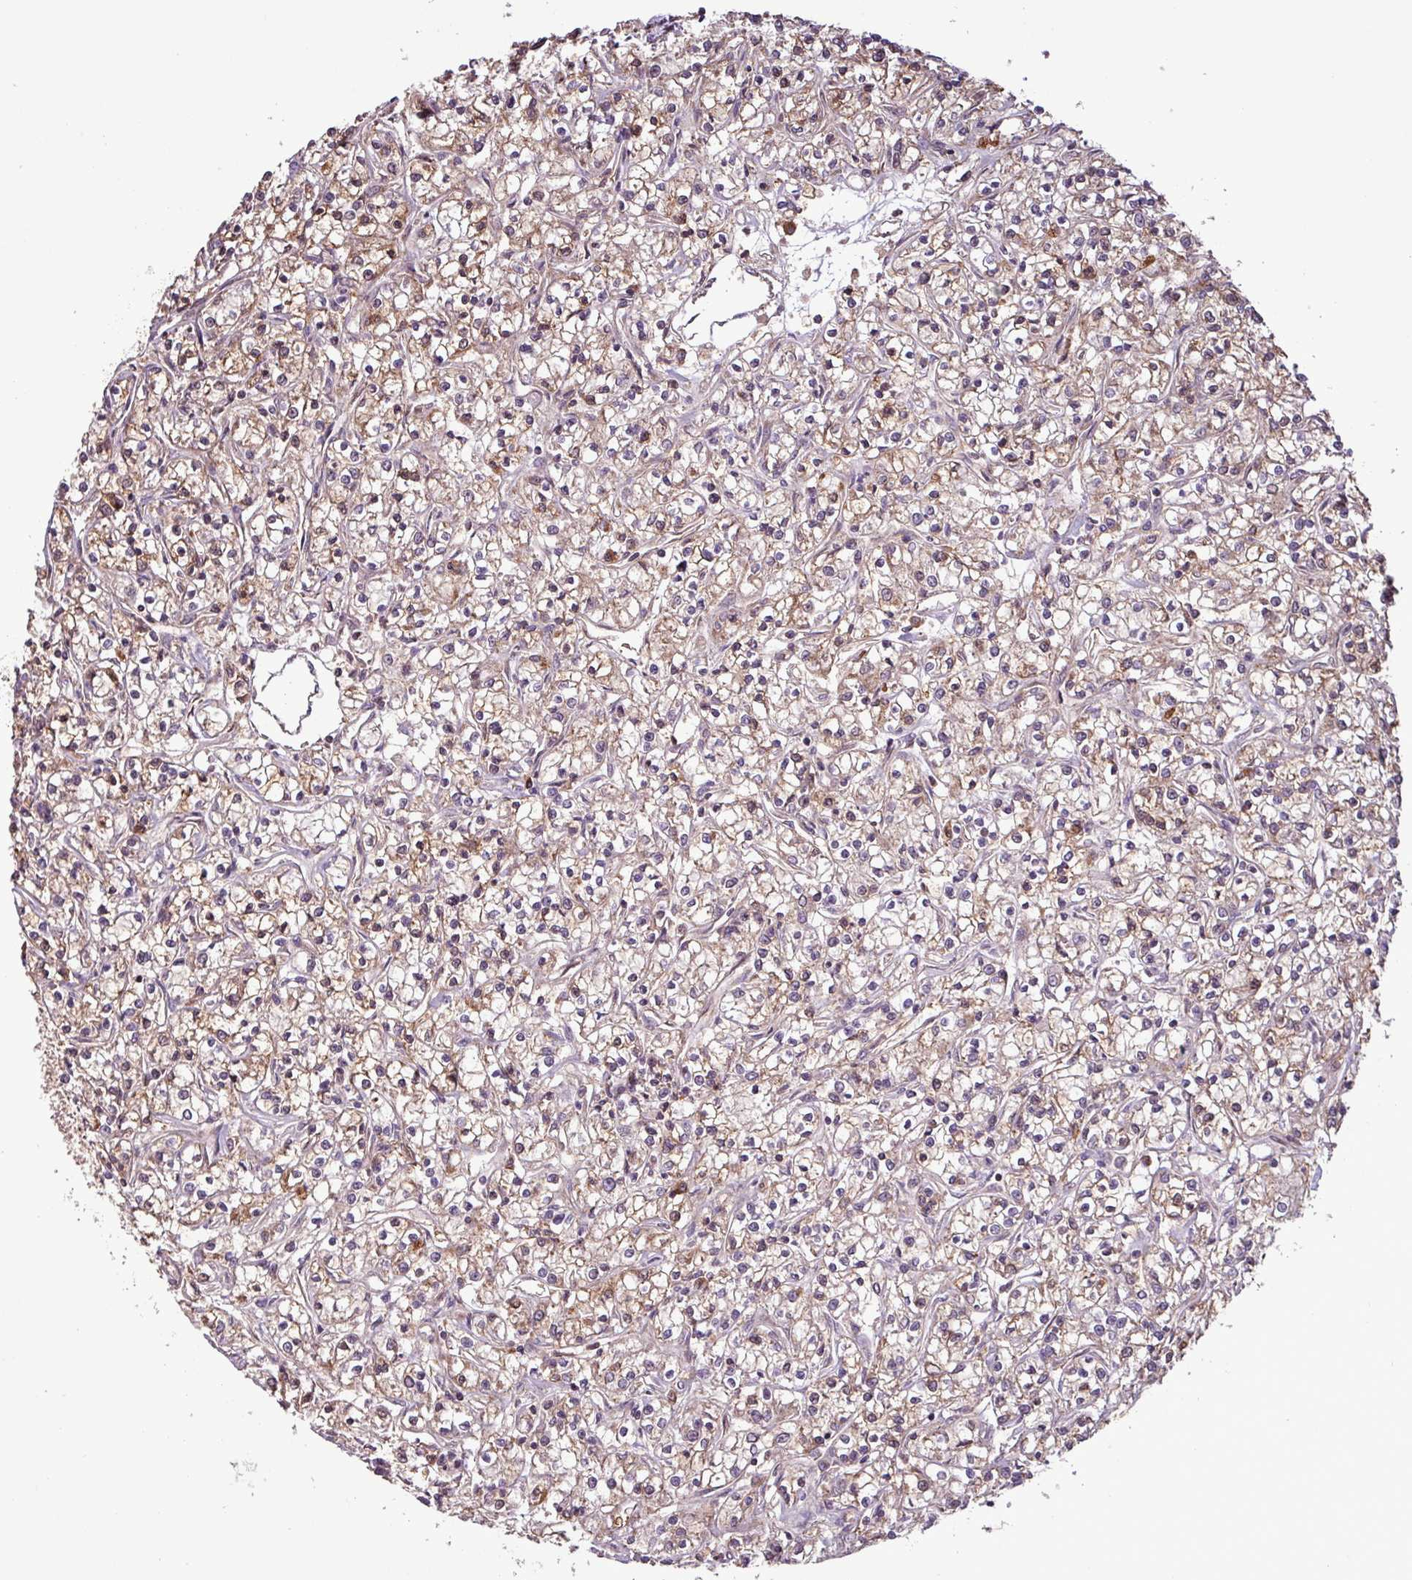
{"staining": {"intensity": "moderate", "quantity": ">75%", "location": "cytoplasmic/membranous"}, "tissue": "renal cancer", "cell_type": "Tumor cells", "image_type": "cancer", "snomed": [{"axis": "morphology", "description": "Adenocarcinoma, NOS"}, {"axis": "topography", "description": "Kidney"}], "caption": "High-power microscopy captured an IHC photomicrograph of adenocarcinoma (renal), revealing moderate cytoplasmic/membranous positivity in approximately >75% of tumor cells. (Stains: DAB (3,3'-diaminobenzidine) in brown, nuclei in blue, Microscopy: brightfield microscopy at high magnification).", "gene": "MCTP2", "patient": {"sex": "female", "age": 59}}